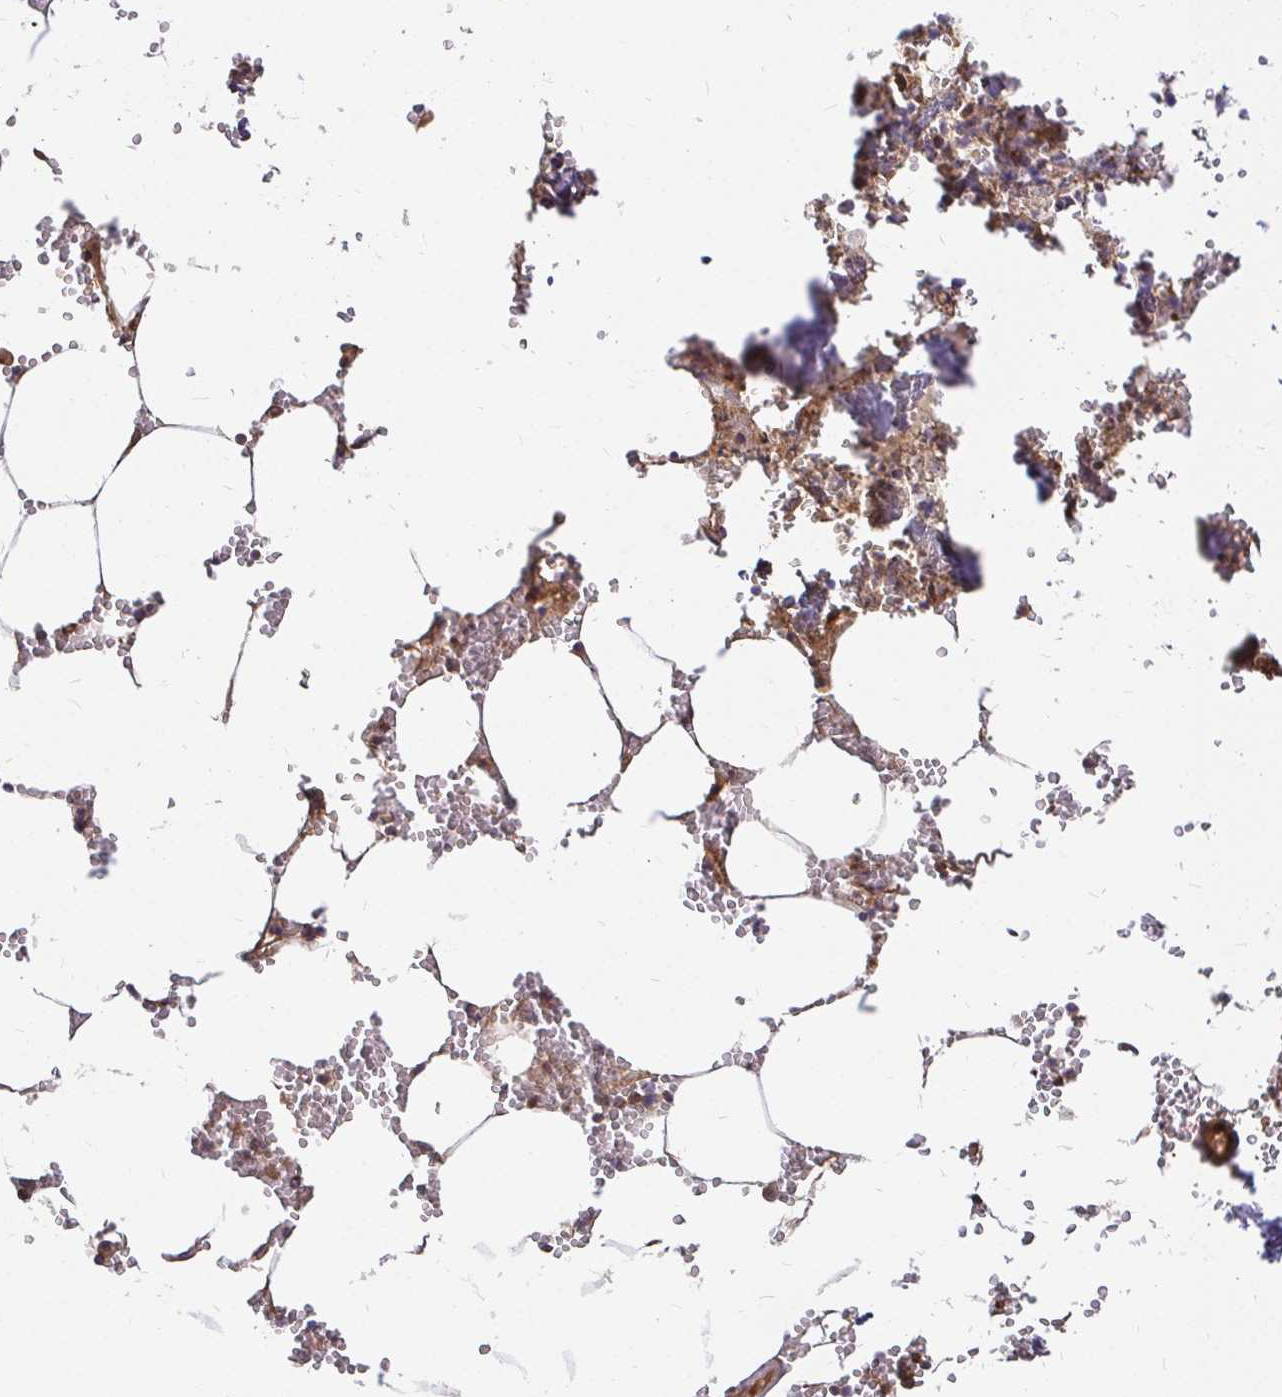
{"staining": {"intensity": "moderate", "quantity": "25%-75%", "location": "cytoplasmic/membranous"}, "tissue": "bone marrow", "cell_type": "Hematopoietic cells", "image_type": "normal", "snomed": [{"axis": "morphology", "description": "Normal tissue, NOS"}, {"axis": "topography", "description": "Bone marrow"}], "caption": "Bone marrow stained with DAB (3,3'-diaminobenzidine) immunohistochemistry (IHC) reveals medium levels of moderate cytoplasmic/membranous expression in approximately 25%-75% of hematopoietic cells. (DAB IHC, brown staining for protein, blue staining for nuclei).", "gene": "KIF5B", "patient": {"sex": "male", "age": 54}}